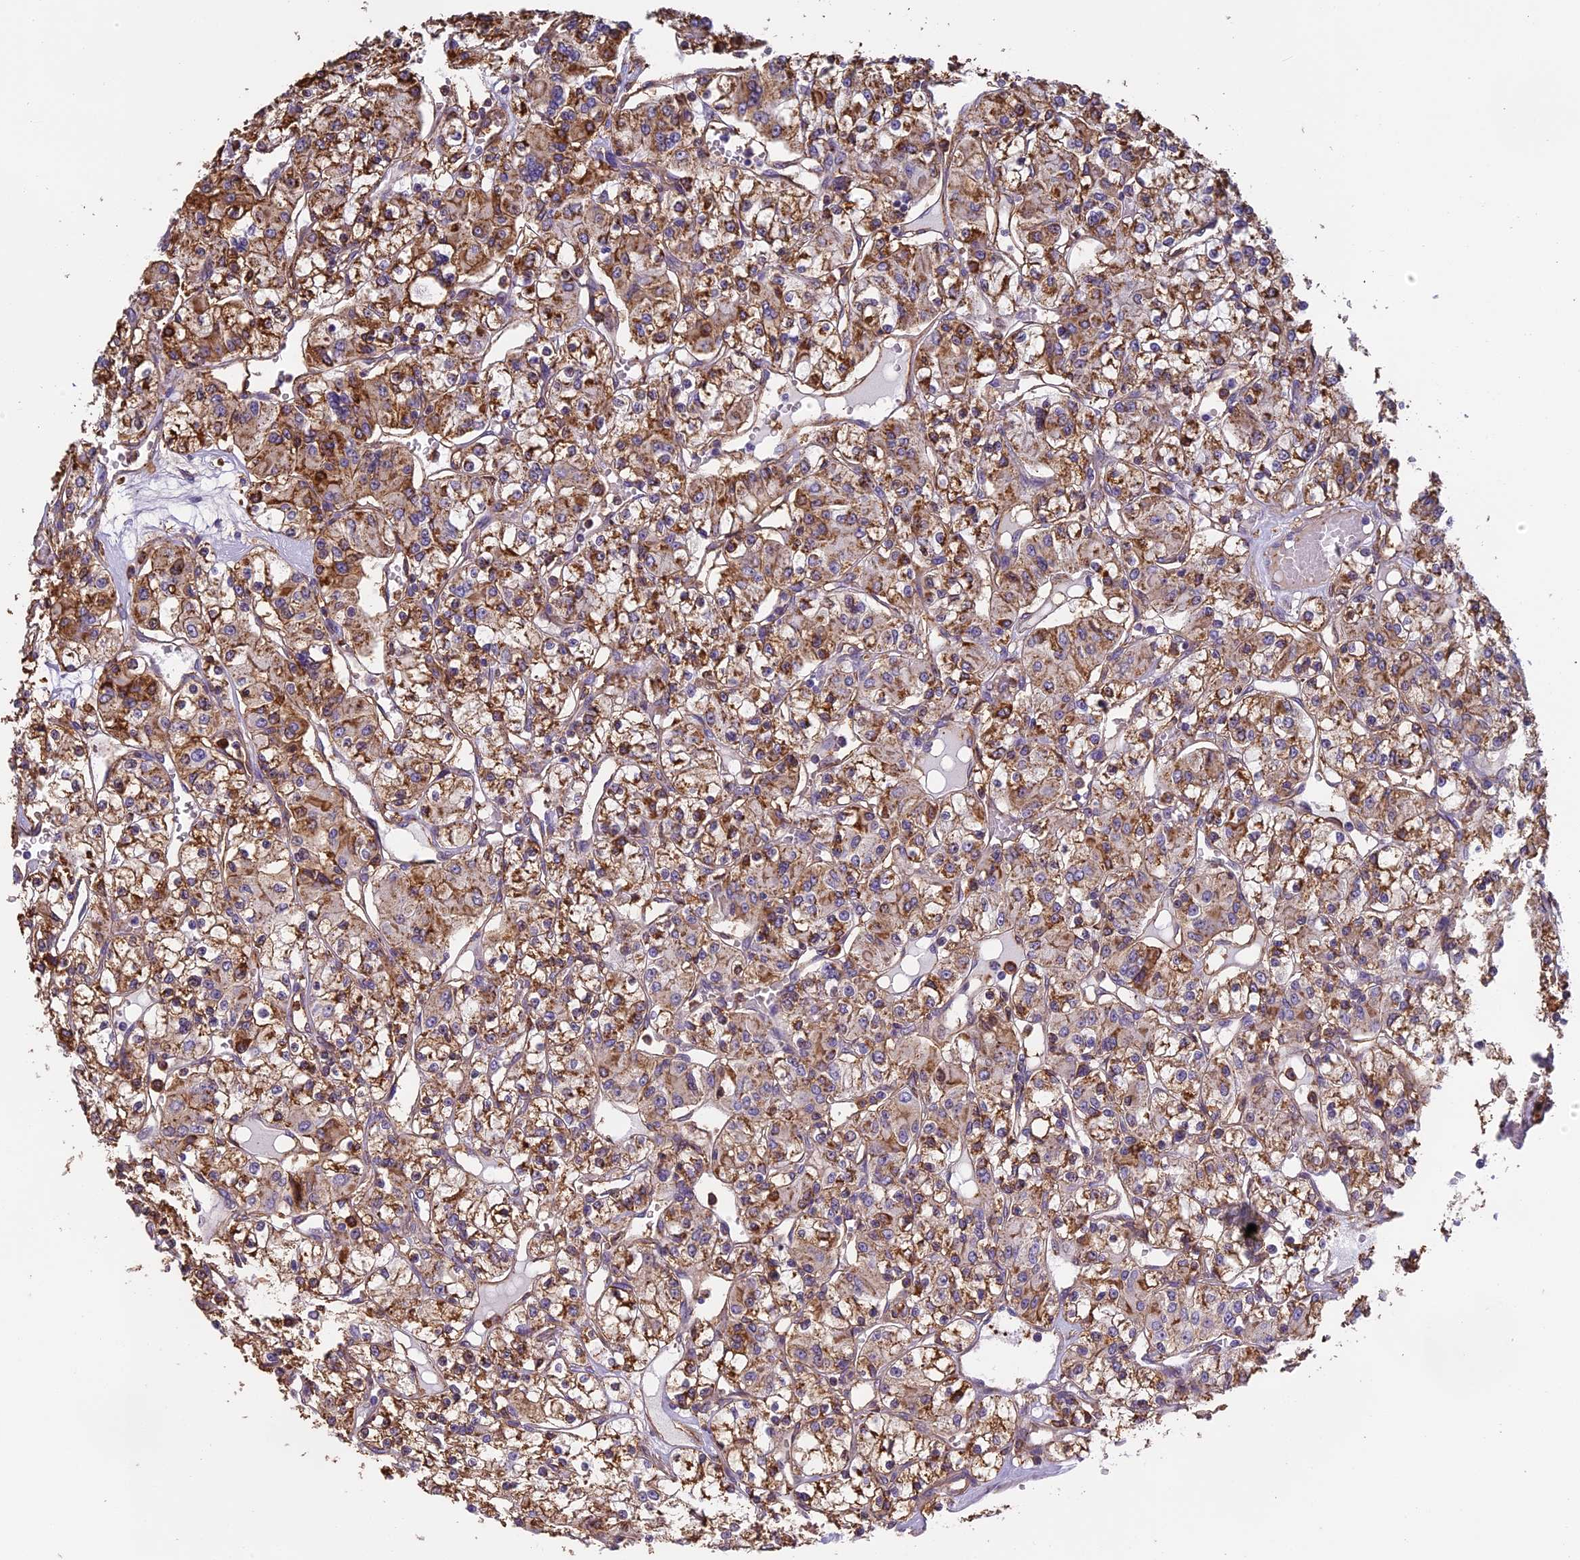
{"staining": {"intensity": "moderate", "quantity": ">75%", "location": "cytoplasmic/membranous"}, "tissue": "renal cancer", "cell_type": "Tumor cells", "image_type": "cancer", "snomed": [{"axis": "morphology", "description": "Adenocarcinoma, NOS"}, {"axis": "topography", "description": "Kidney"}], "caption": "Immunohistochemical staining of renal cancer displays medium levels of moderate cytoplasmic/membranous protein positivity in about >75% of tumor cells.", "gene": "TMEM255B", "patient": {"sex": "female", "age": 59}}